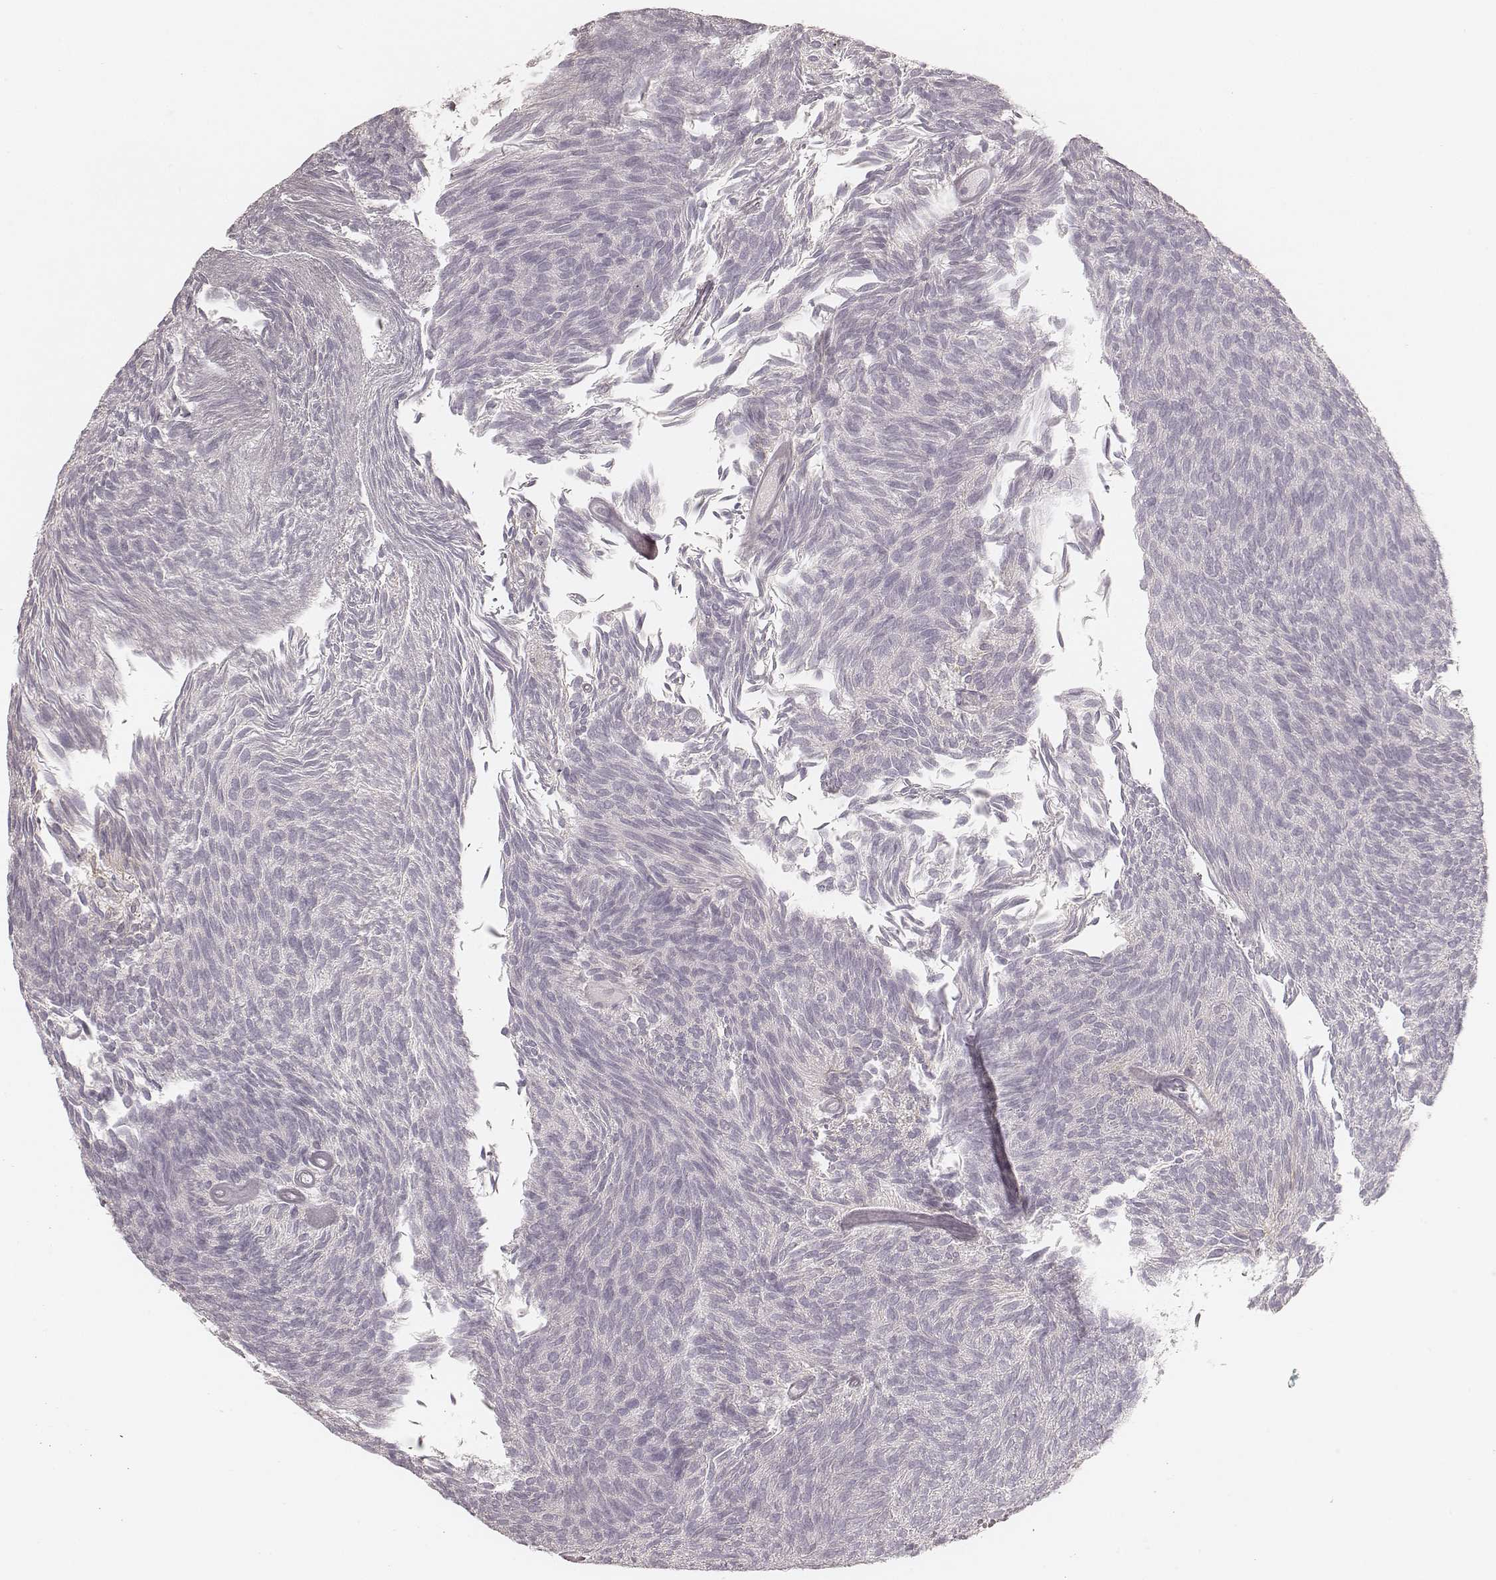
{"staining": {"intensity": "negative", "quantity": "none", "location": "none"}, "tissue": "urothelial cancer", "cell_type": "Tumor cells", "image_type": "cancer", "snomed": [{"axis": "morphology", "description": "Urothelial carcinoma, Low grade"}, {"axis": "topography", "description": "Urinary bladder"}], "caption": "This is a histopathology image of immunohistochemistry staining of urothelial cancer, which shows no expression in tumor cells. Brightfield microscopy of immunohistochemistry (IHC) stained with DAB (3,3'-diaminobenzidine) (brown) and hematoxylin (blue), captured at high magnification.", "gene": "SPATA24", "patient": {"sex": "male", "age": 77}}